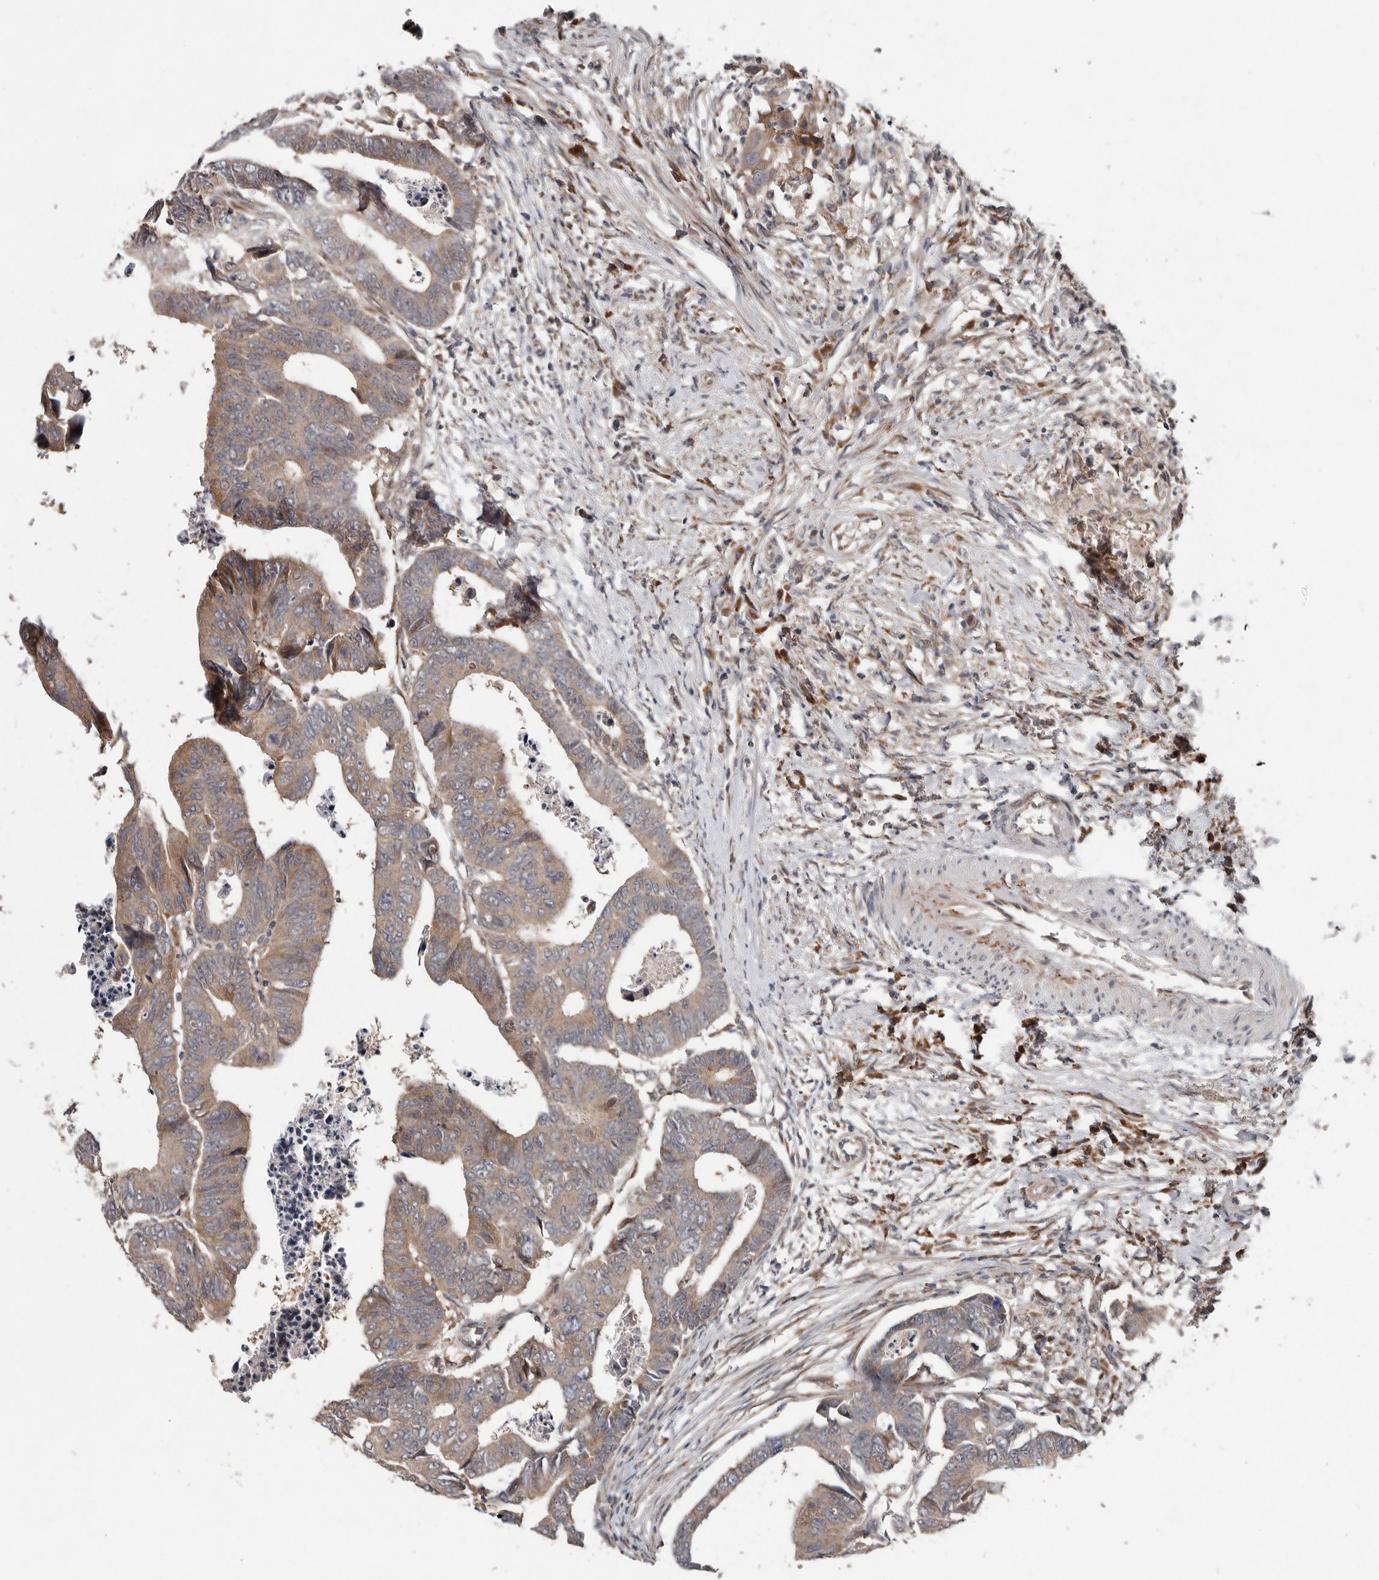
{"staining": {"intensity": "weak", "quantity": "25%-75%", "location": "cytoplasmic/membranous"}, "tissue": "colorectal cancer", "cell_type": "Tumor cells", "image_type": "cancer", "snomed": [{"axis": "morphology", "description": "Adenocarcinoma, NOS"}, {"axis": "topography", "description": "Rectum"}], "caption": "Immunohistochemical staining of human colorectal cancer (adenocarcinoma) displays weak cytoplasmic/membranous protein expression in approximately 25%-75% of tumor cells. Immunohistochemistry stains the protein in brown and the nuclei are stained blue.", "gene": "CHML", "patient": {"sex": "female", "age": 65}}